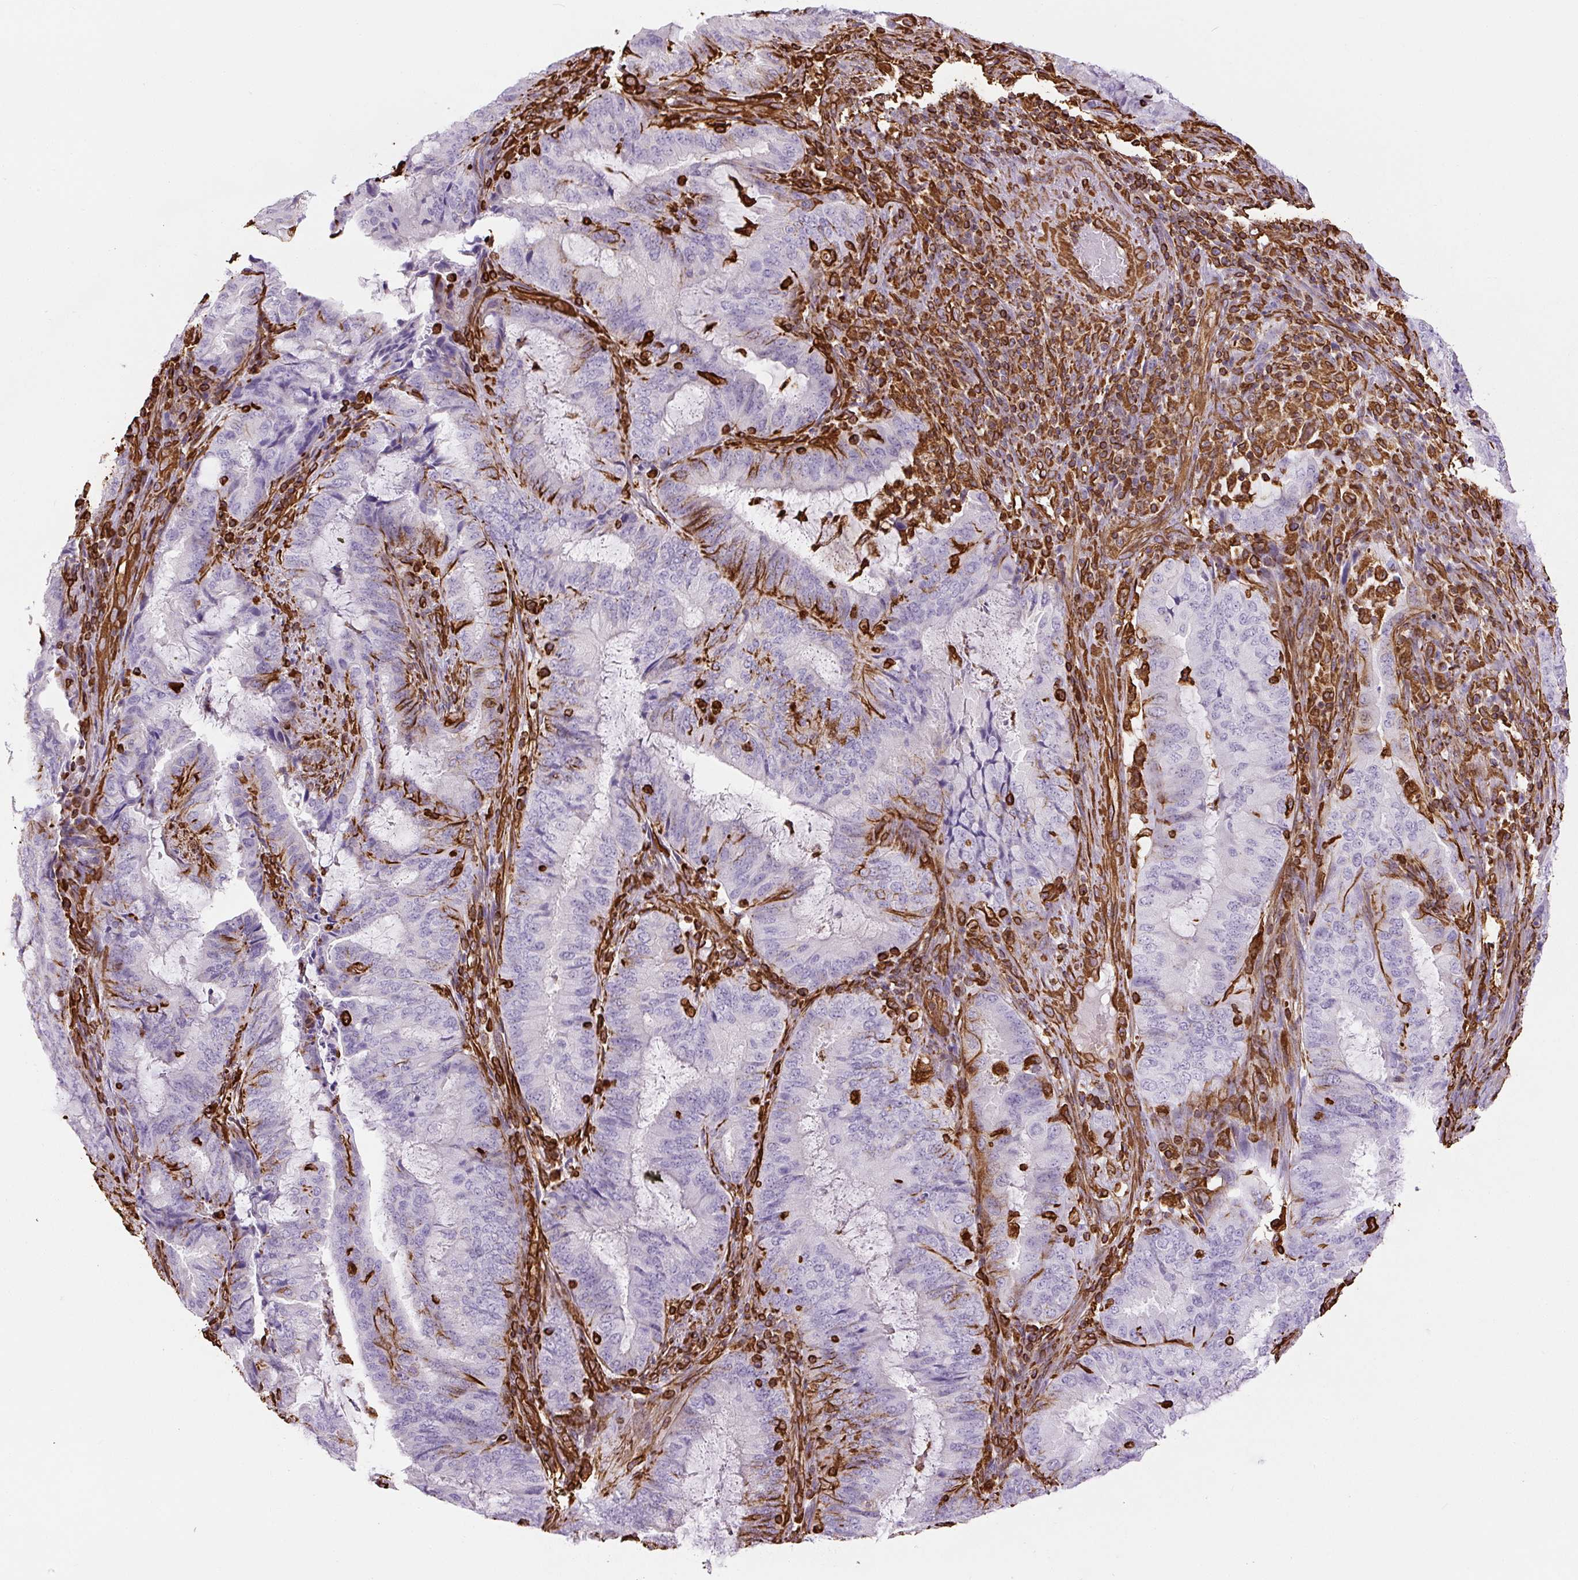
{"staining": {"intensity": "negative", "quantity": "none", "location": "none"}, "tissue": "endometrial cancer", "cell_type": "Tumor cells", "image_type": "cancer", "snomed": [{"axis": "morphology", "description": "Adenocarcinoma, NOS"}, {"axis": "topography", "description": "Endometrium"}], "caption": "Immunohistochemical staining of endometrial cancer (adenocarcinoma) exhibits no significant positivity in tumor cells.", "gene": "VIM", "patient": {"sex": "female", "age": 51}}